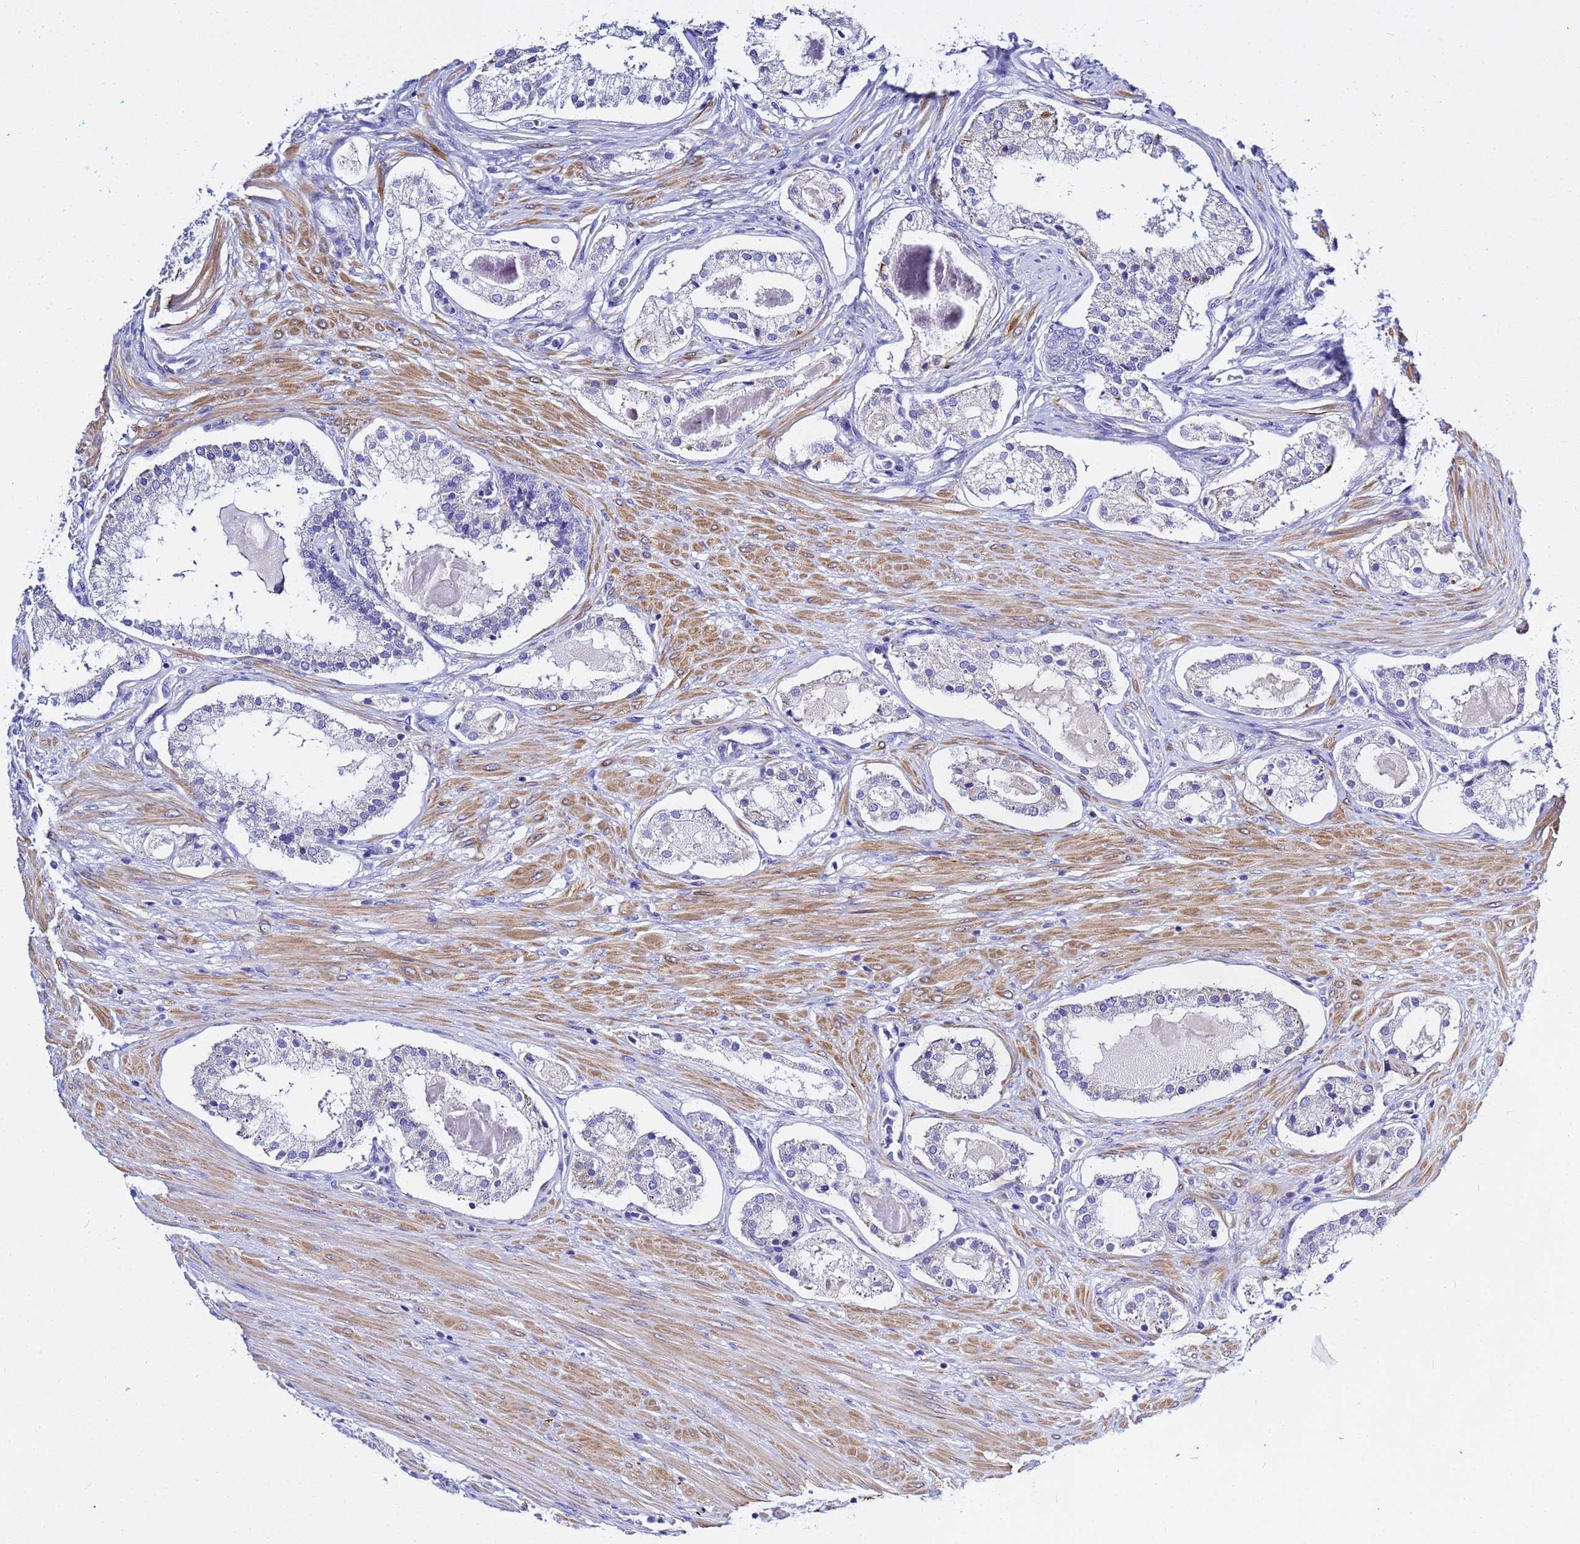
{"staining": {"intensity": "negative", "quantity": "none", "location": "none"}, "tissue": "prostate cancer", "cell_type": "Tumor cells", "image_type": "cancer", "snomed": [{"axis": "morphology", "description": "Adenocarcinoma, Low grade"}, {"axis": "topography", "description": "Prostate"}], "caption": "Immunohistochemistry (IHC) of human prostate cancer (adenocarcinoma (low-grade)) demonstrates no expression in tumor cells.", "gene": "USP18", "patient": {"sex": "male", "age": 59}}